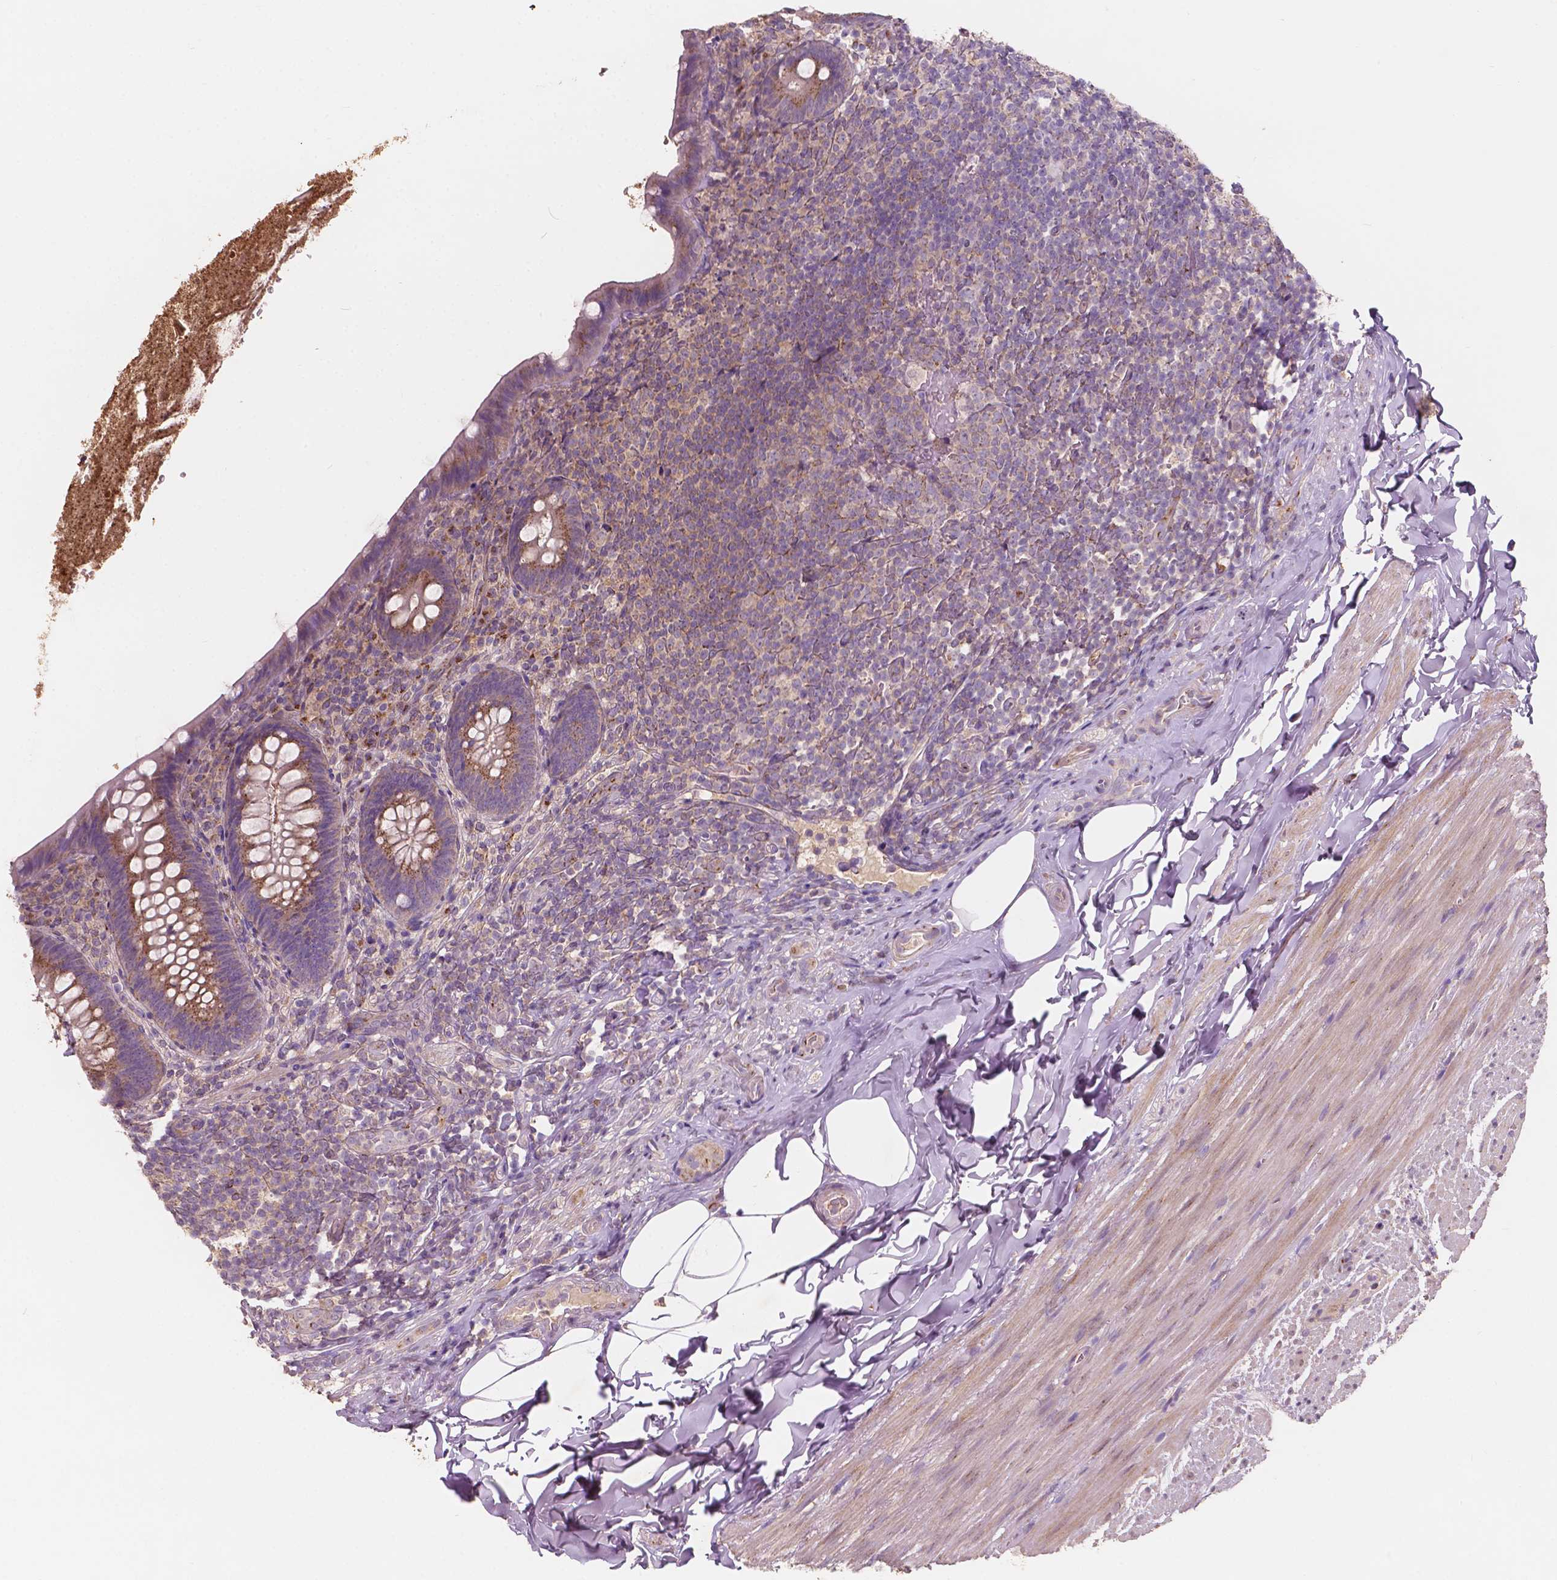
{"staining": {"intensity": "moderate", "quantity": ">75%", "location": "cytoplasmic/membranous"}, "tissue": "appendix", "cell_type": "Glandular cells", "image_type": "normal", "snomed": [{"axis": "morphology", "description": "Normal tissue, NOS"}, {"axis": "topography", "description": "Appendix"}], "caption": "Immunohistochemical staining of unremarkable appendix demonstrates >75% levels of moderate cytoplasmic/membranous protein expression in approximately >75% of glandular cells. (DAB (3,3'-diaminobenzidine) IHC, brown staining for protein, blue staining for nuclei).", "gene": "CHPT1", "patient": {"sex": "male", "age": 47}}